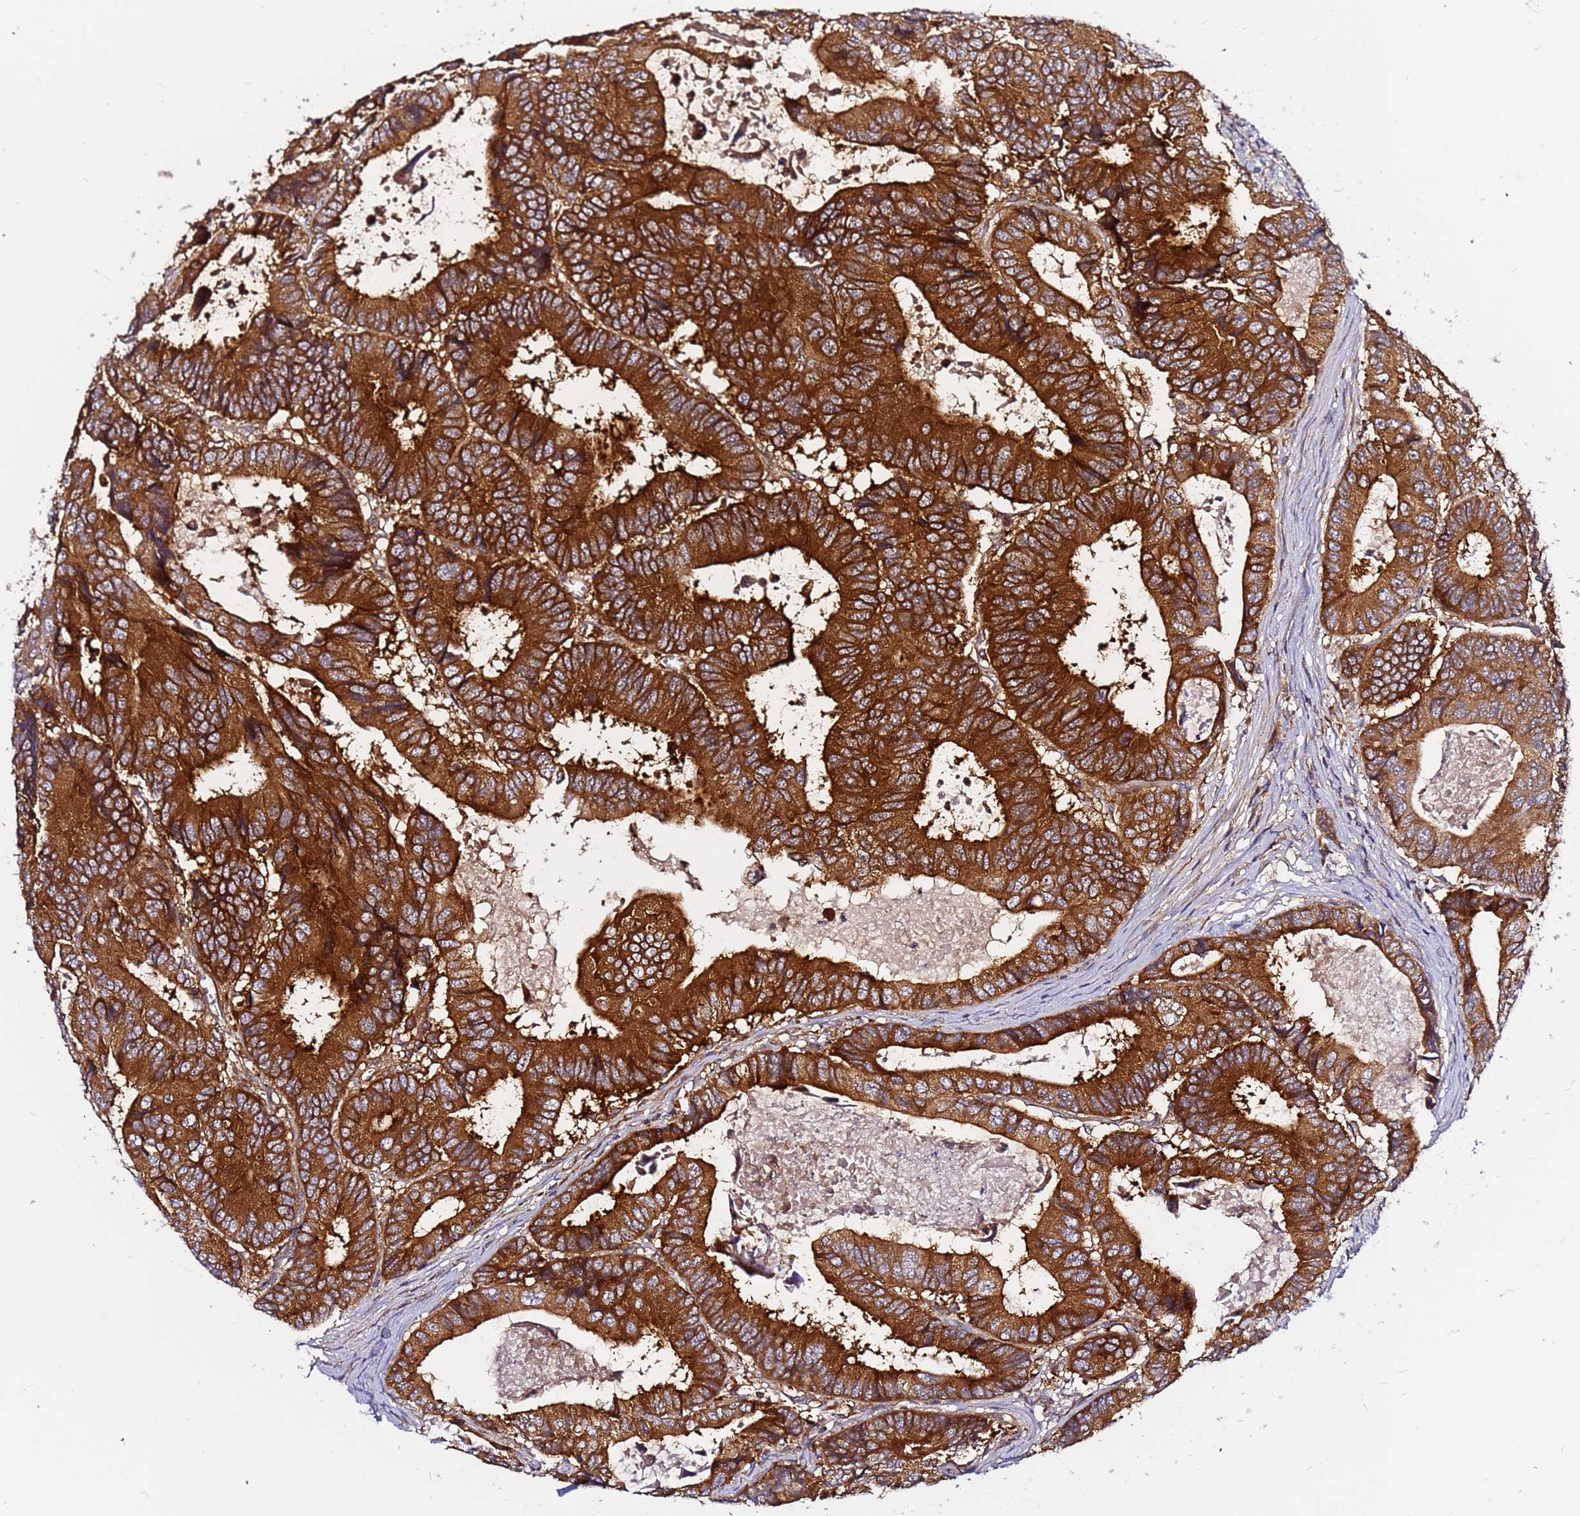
{"staining": {"intensity": "strong", "quantity": ">75%", "location": "cytoplasmic/membranous"}, "tissue": "colorectal cancer", "cell_type": "Tumor cells", "image_type": "cancer", "snomed": [{"axis": "morphology", "description": "Adenocarcinoma, NOS"}, {"axis": "topography", "description": "Colon"}], "caption": "Human colorectal cancer stained with a brown dye demonstrates strong cytoplasmic/membranous positive staining in about >75% of tumor cells.", "gene": "CHM", "patient": {"sex": "male", "age": 85}}